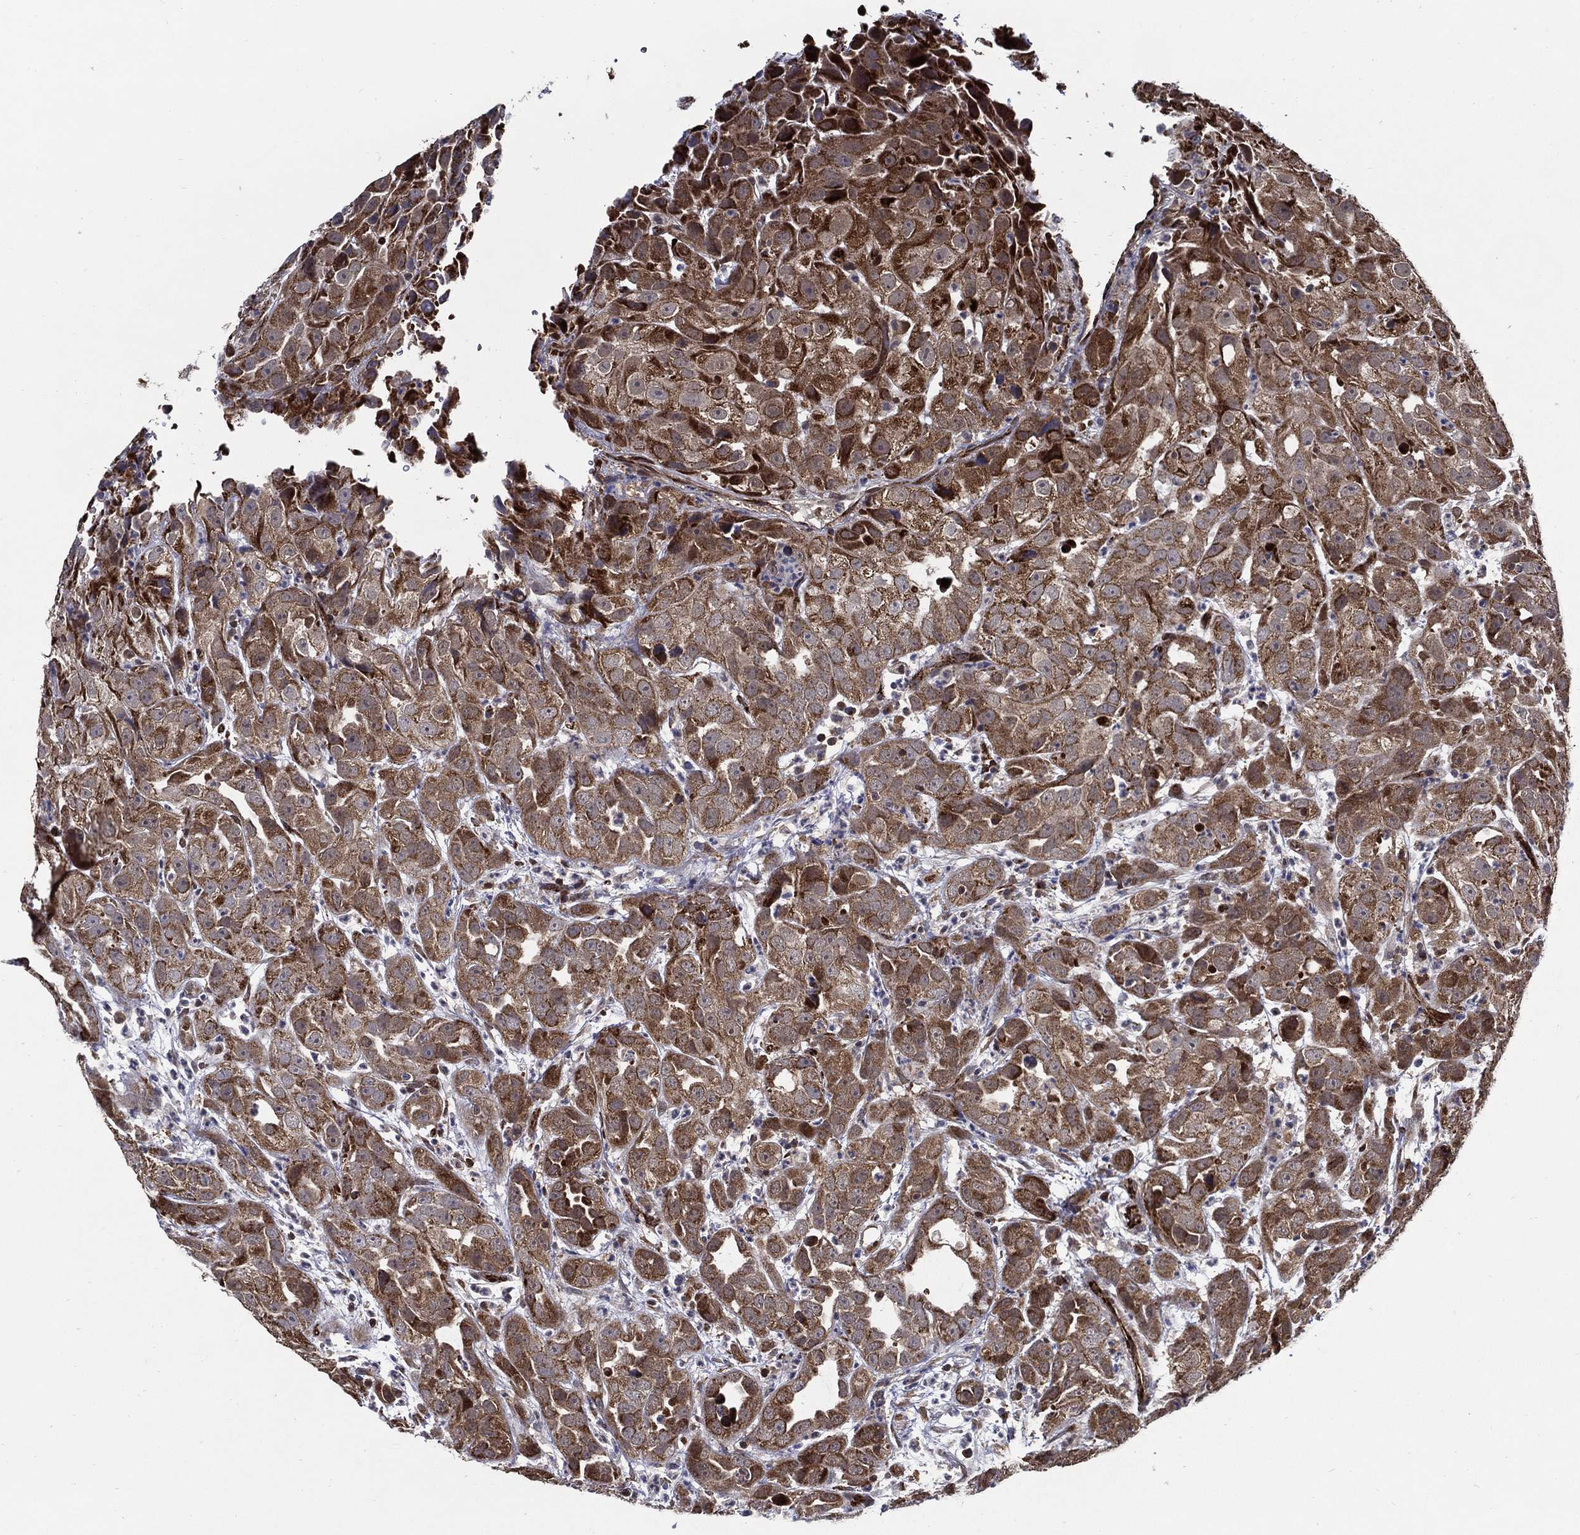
{"staining": {"intensity": "strong", "quantity": ">75%", "location": "cytoplasmic/membranous"}, "tissue": "urothelial cancer", "cell_type": "Tumor cells", "image_type": "cancer", "snomed": [{"axis": "morphology", "description": "Urothelial carcinoma, High grade"}, {"axis": "topography", "description": "Urinary bladder"}], "caption": "Tumor cells display strong cytoplasmic/membranous positivity in approximately >75% of cells in high-grade urothelial carcinoma.", "gene": "ARHGAP11A", "patient": {"sex": "female", "age": 41}}